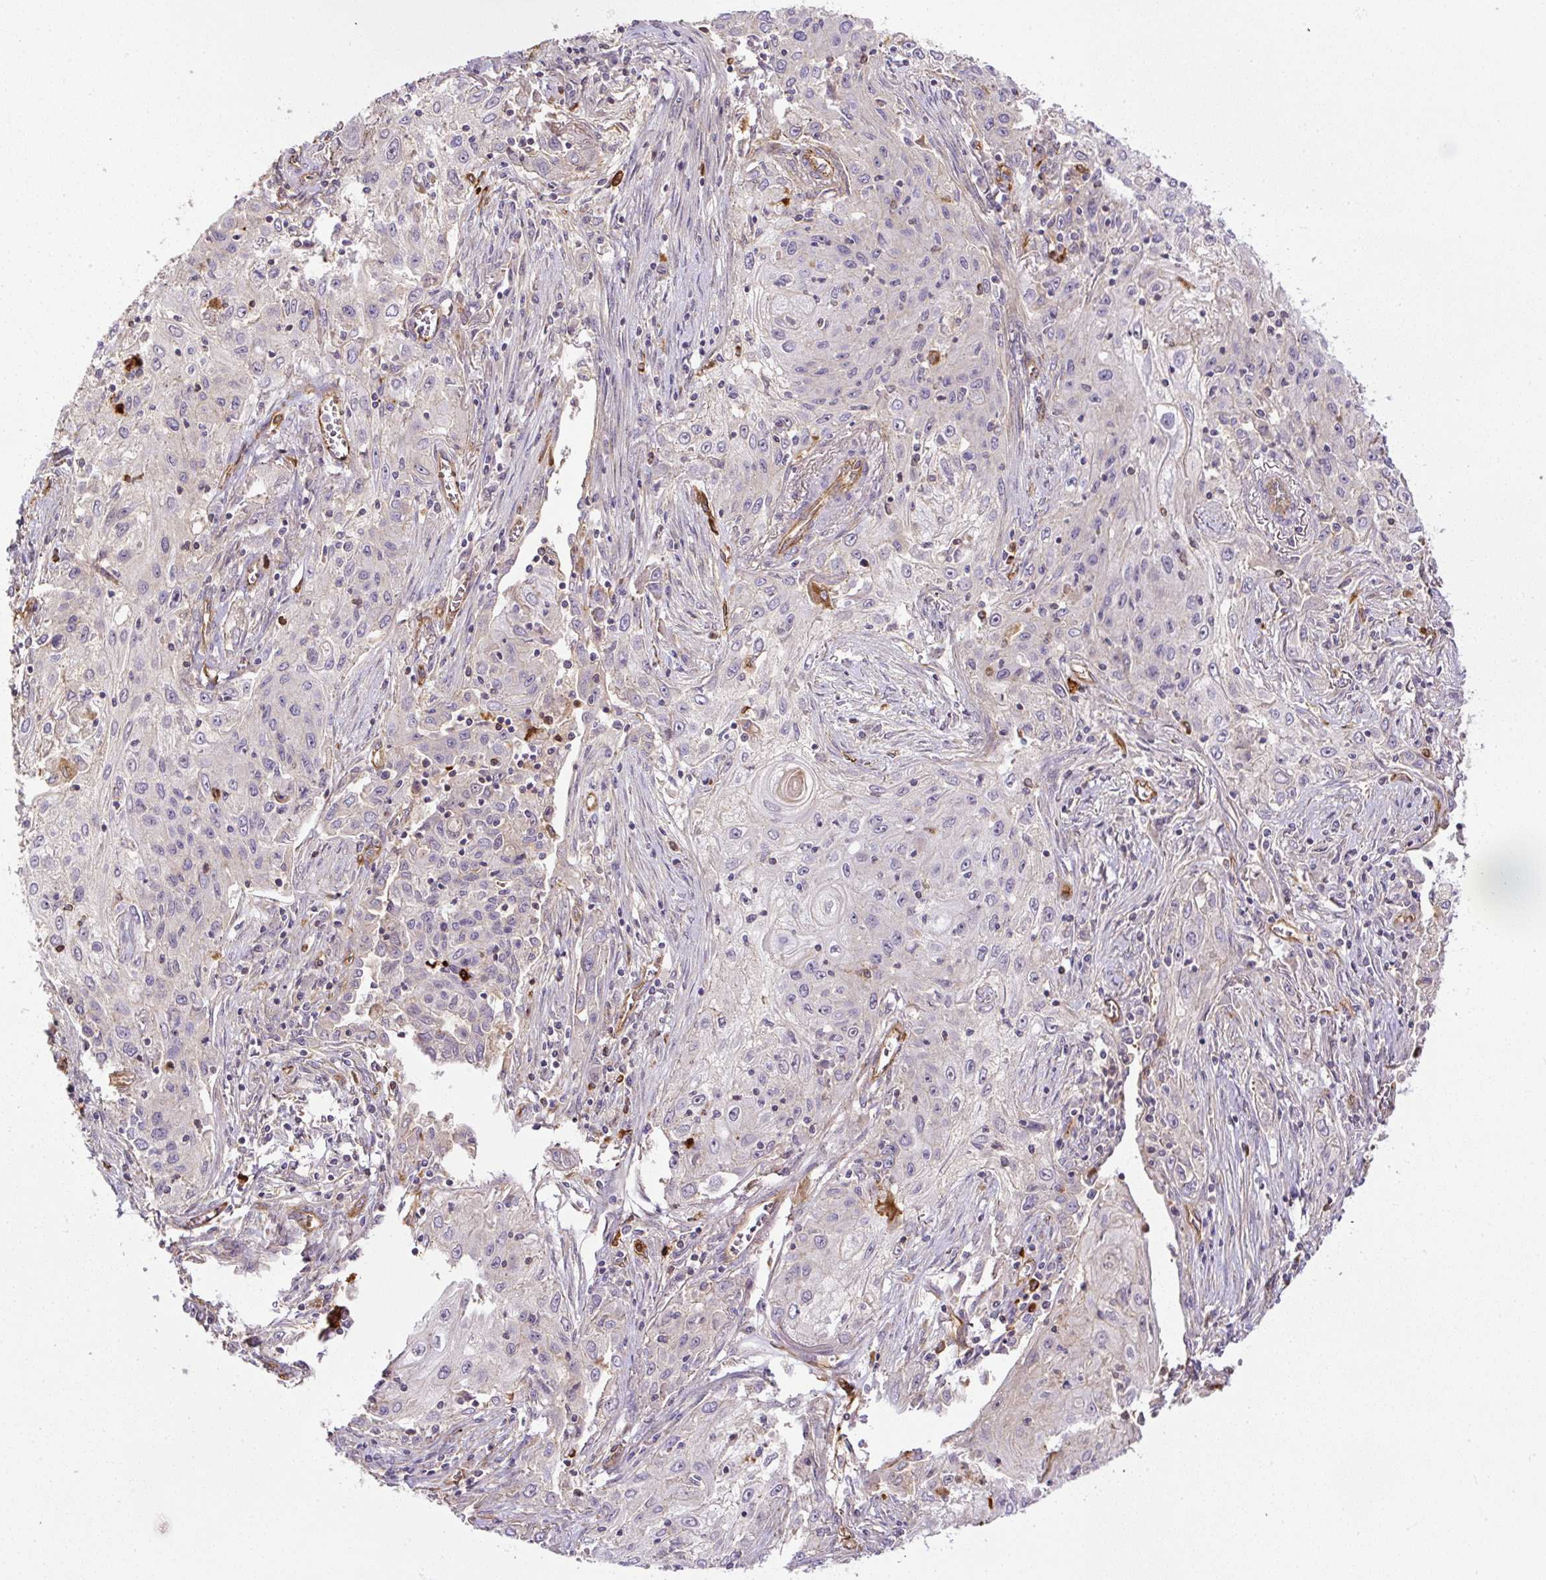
{"staining": {"intensity": "negative", "quantity": "none", "location": "none"}, "tissue": "lung cancer", "cell_type": "Tumor cells", "image_type": "cancer", "snomed": [{"axis": "morphology", "description": "Squamous cell carcinoma, NOS"}, {"axis": "topography", "description": "Lung"}], "caption": "A photomicrograph of lung cancer stained for a protein reveals no brown staining in tumor cells.", "gene": "B3GALT5", "patient": {"sex": "female", "age": 69}}